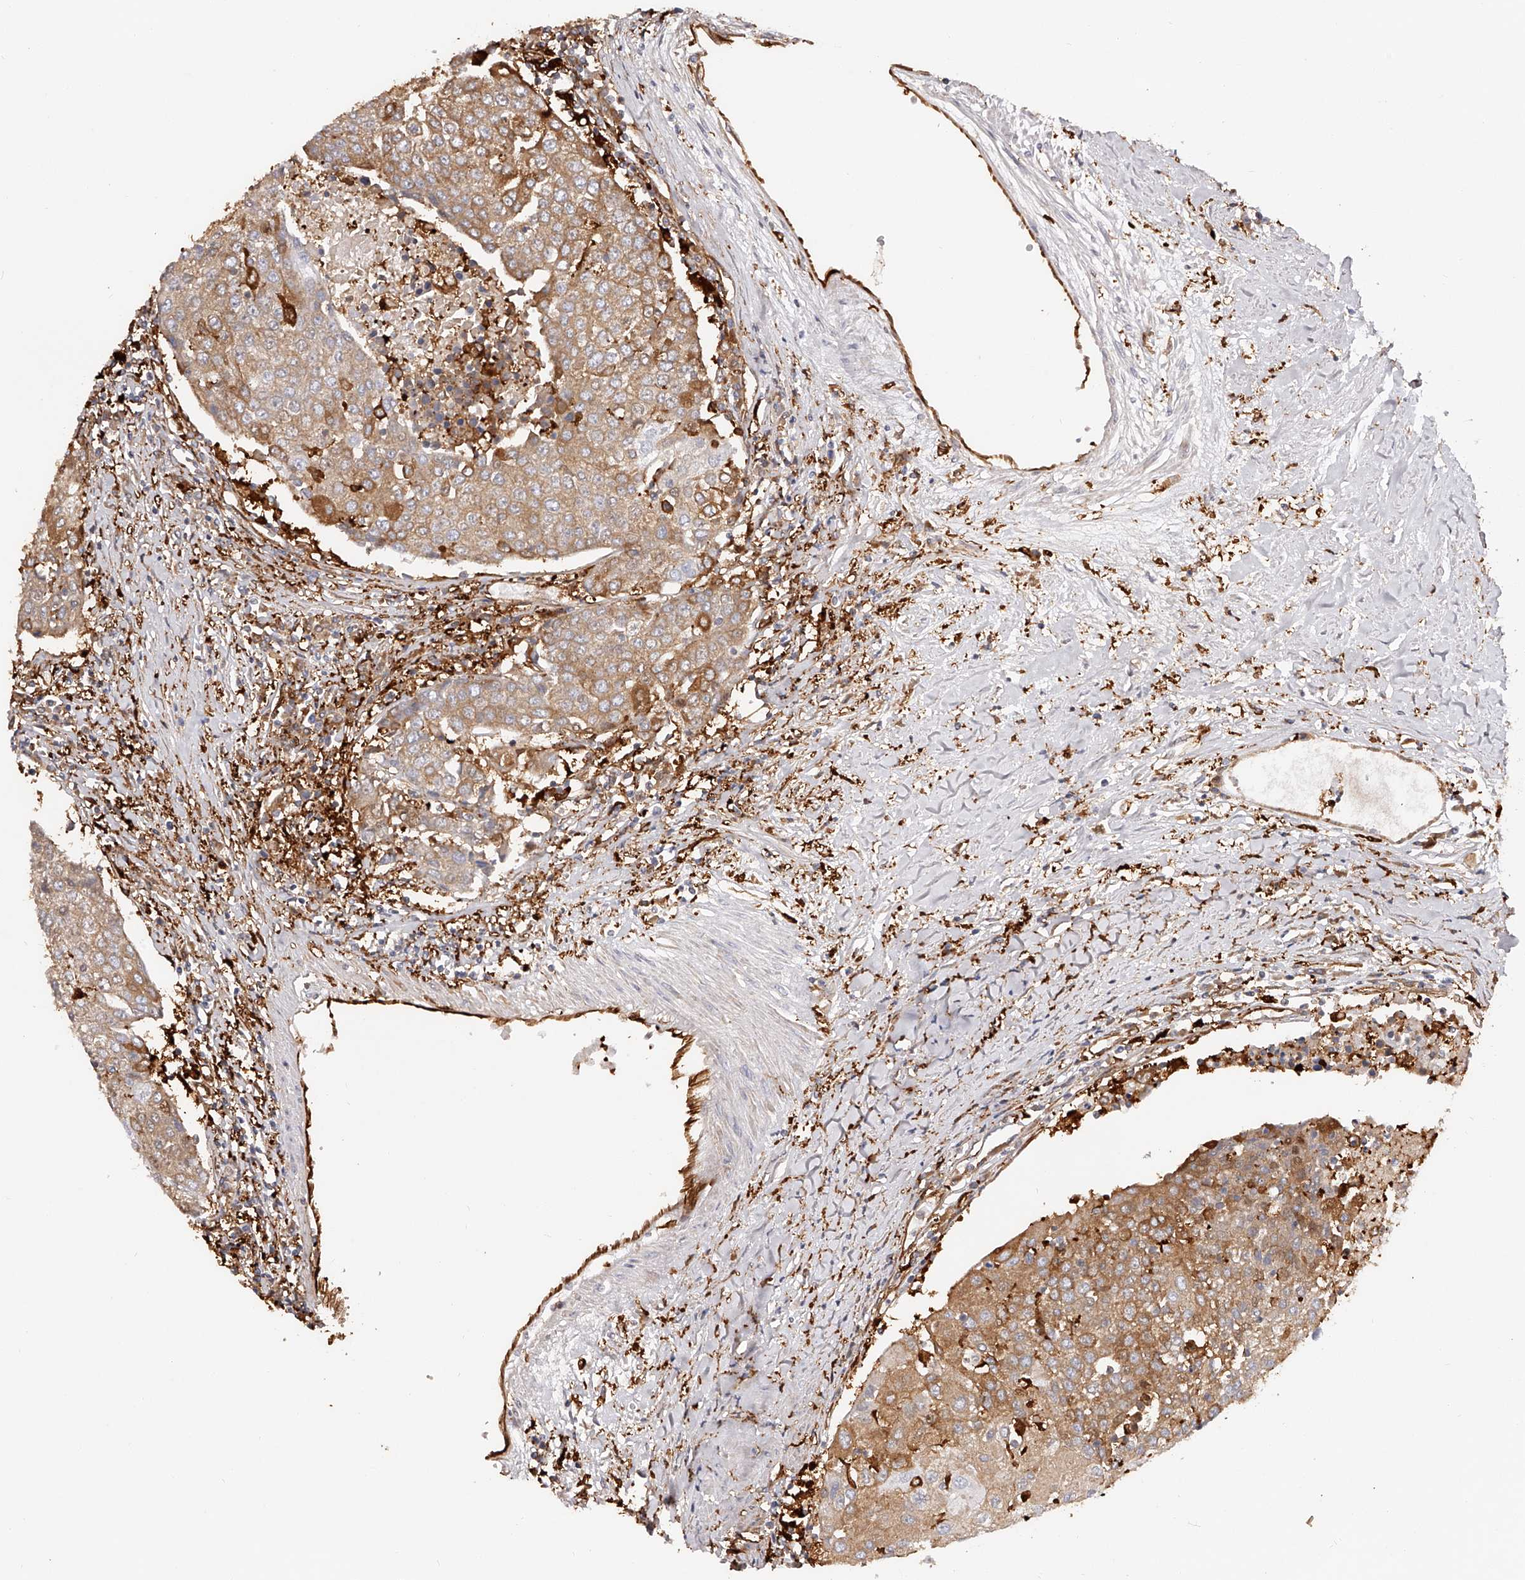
{"staining": {"intensity": "moderate", "quantity": ">75%", "location": "cytoplasmic/membranous"}, "tissue": "urothelial cancer", "cell_type": "Tumor cells", "image_type": "cancer", "snomed": [{"axis": "morphology", "description": "Urothelial carcinoma, High grade"}, {"axis": "topography", "description": "Urinary bladder"}], "caption": "Tumor cells exhibit medium levels of moderate cytoplasmic/membranous expression in approximately >75% of cells in urothelial cancer.", "gene": "LAP3", "patient": {"sex": "female", "age": 85}}